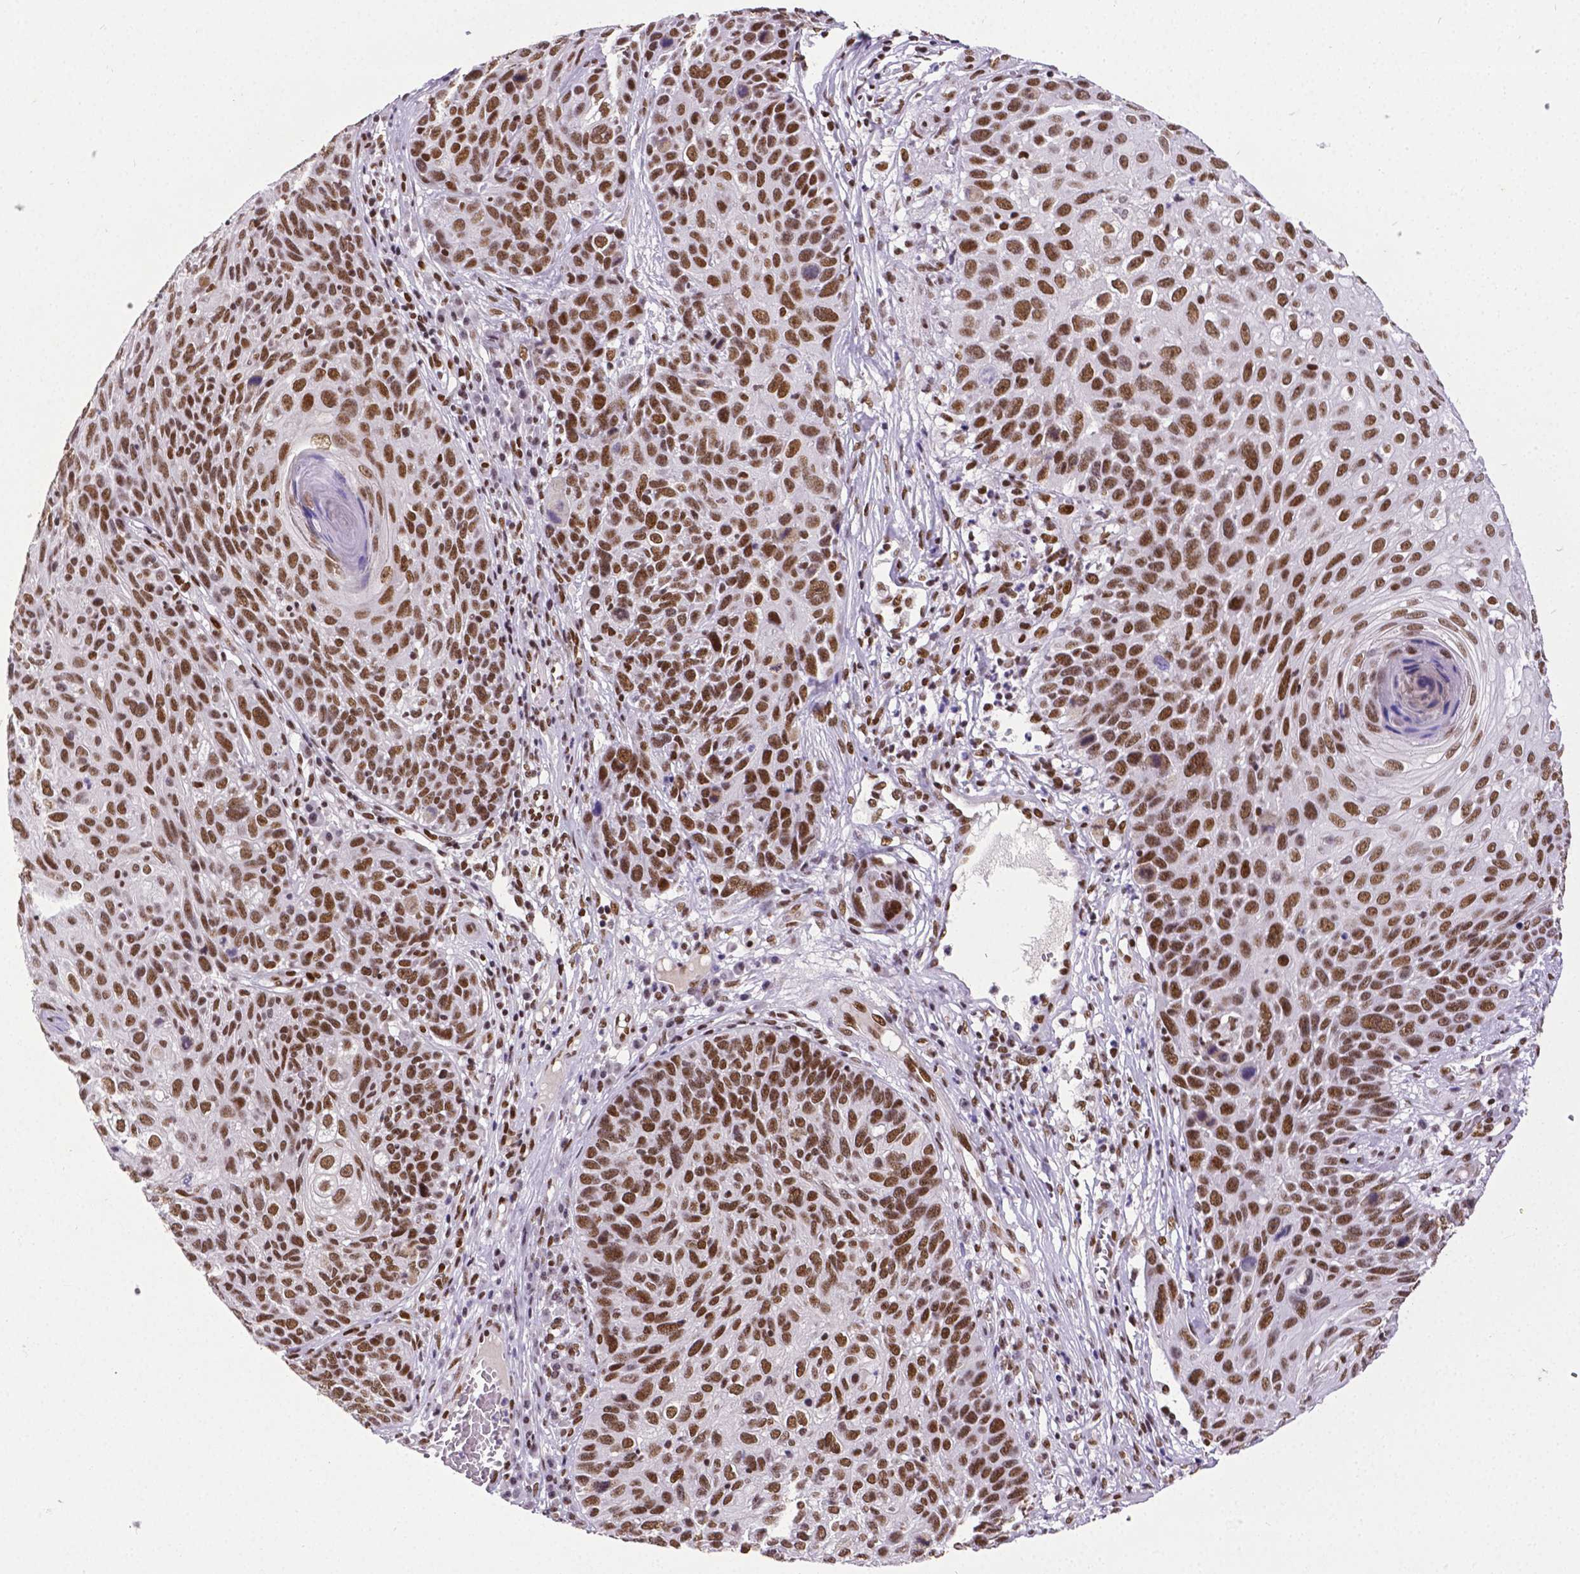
{"staining": {"intensity": "strong", "quantity": ">75%", "location": "nuclear"}, "tissue": "skin cancer", "cell_type": "Tumor cells", "image_type": "cancer", "snomed": [{"axis": "morphology", "description": "Squamous cell carcinoma, NOS"}, {"axis": "topography", "description": "Skin"}], "caption": "Brown immunohistochemical staining in squamous cell carcinoma (skin) exhibits strong nuclear staining in about >75% of tumor cells.", "gene": "REST", "patient": {"sex": "male", "age": 92}}